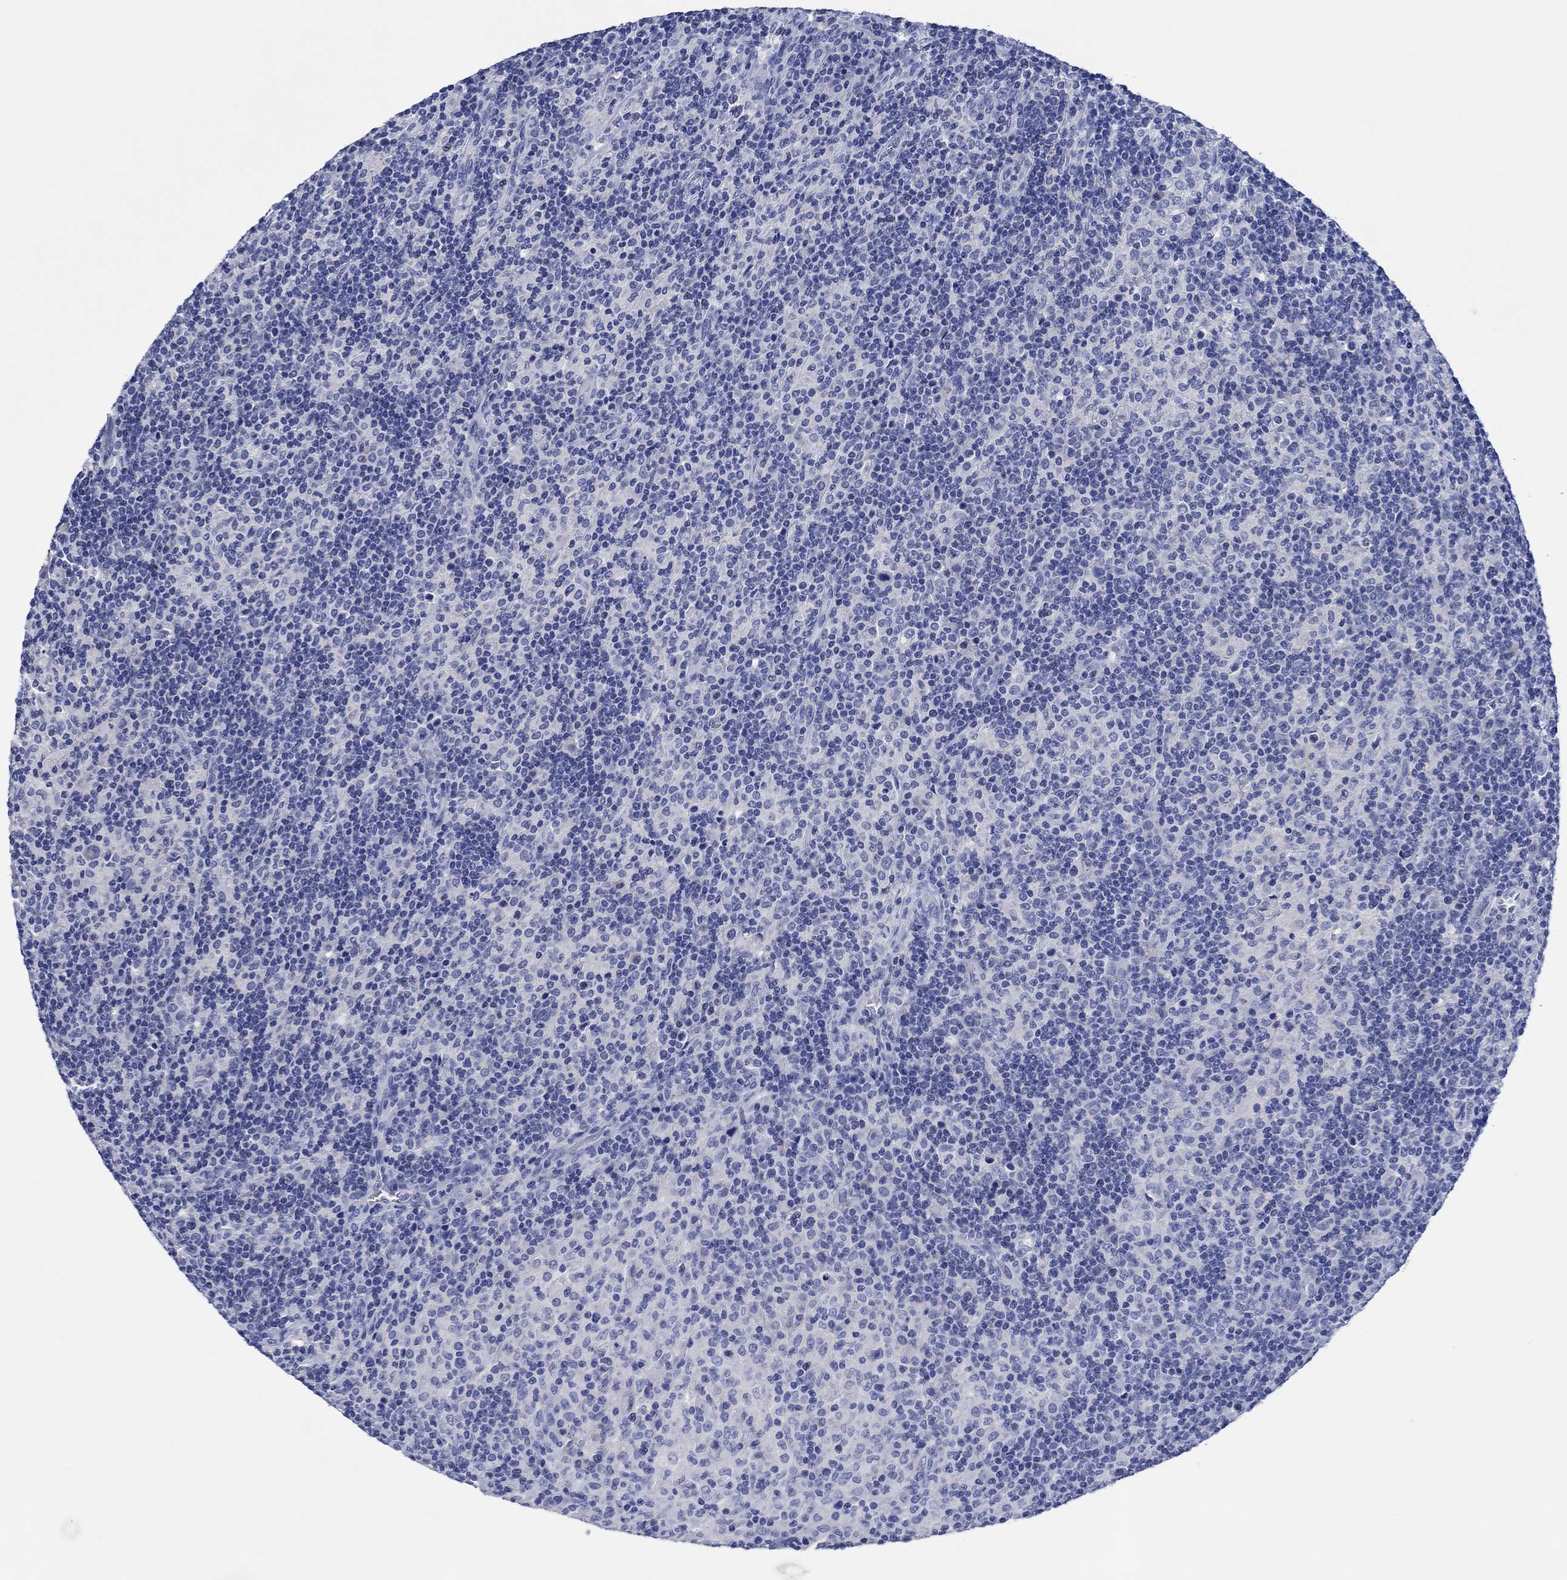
{"staining": {"intensity": "negative", "quantity": "none", "location": "none"}, "tissue": "lymphoma", "cell_type": "Tumor cells", "image_type": "cancer", "snomed": [{"axis": "morphology", "description": "Hodgkin's disease, NOS"}, {"axis": "topography", "description": "Lymph node"}], "caption": "An image of human lymphoma is negative for staining in tumor cells. (DAB immunohistochemistry (IHC) visualized using brightfield microscopy, high magnification).", "gene": "CPNE6", "patient": {"sex": "male", "age": 70}}